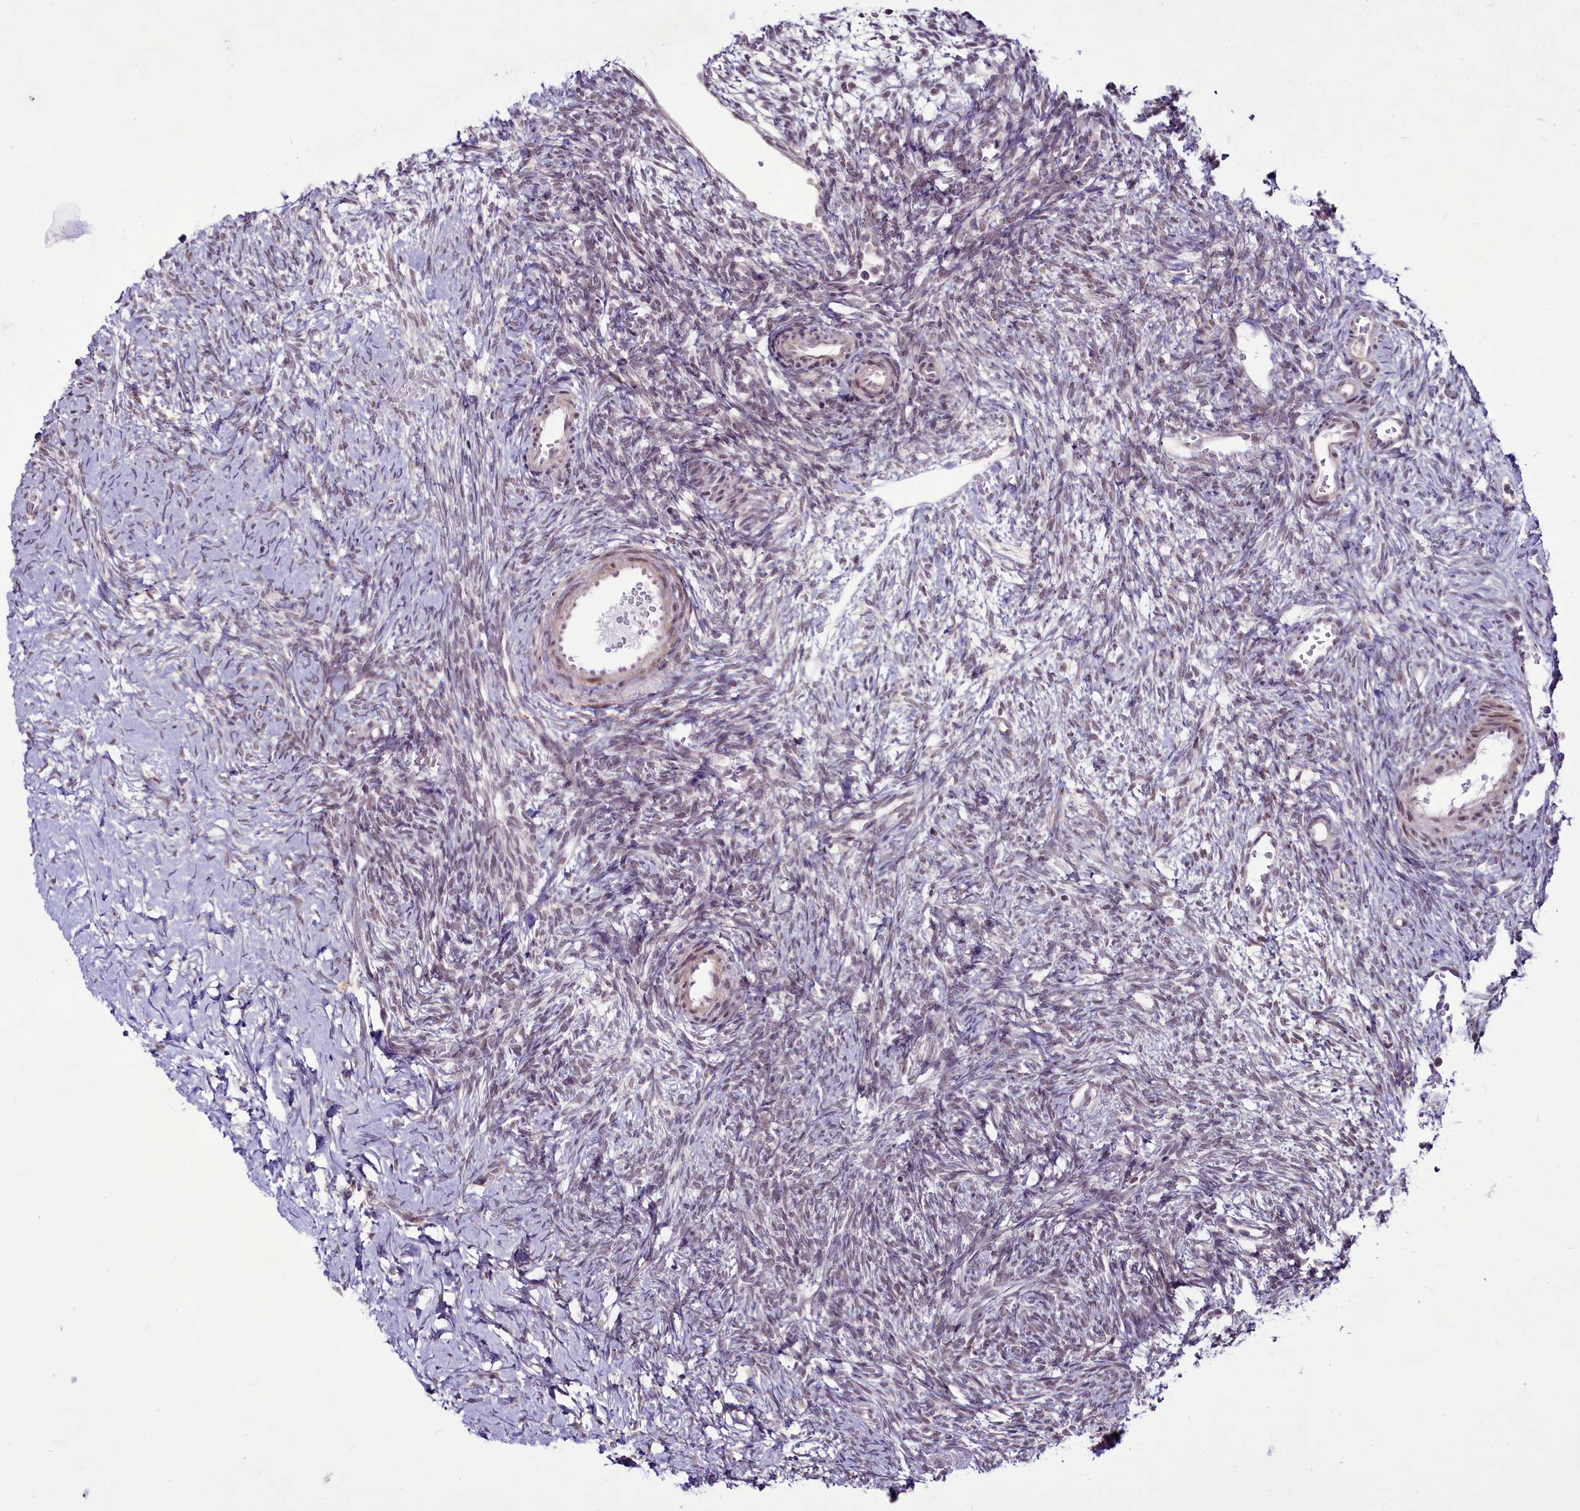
{"staining": {"intensity": "negative", "quantity": "none", "location": "none"}, "tissue": "ovary", "cell_type": "Ovarian stroma cells", "image_type": "normal", "snomed": [{"axis": "morphology", "description": "Normal tissue, NOS"}, {"axis": "topography", "description": "Ovary"}], "caption": "IHC photomicrograph of unremarkable ovary: human ovary stained with DAB displays no significant protein expression in ovarian stroma cells.", "gene": "RSBN1", "patient": {"sex": "female", "age": 39}}